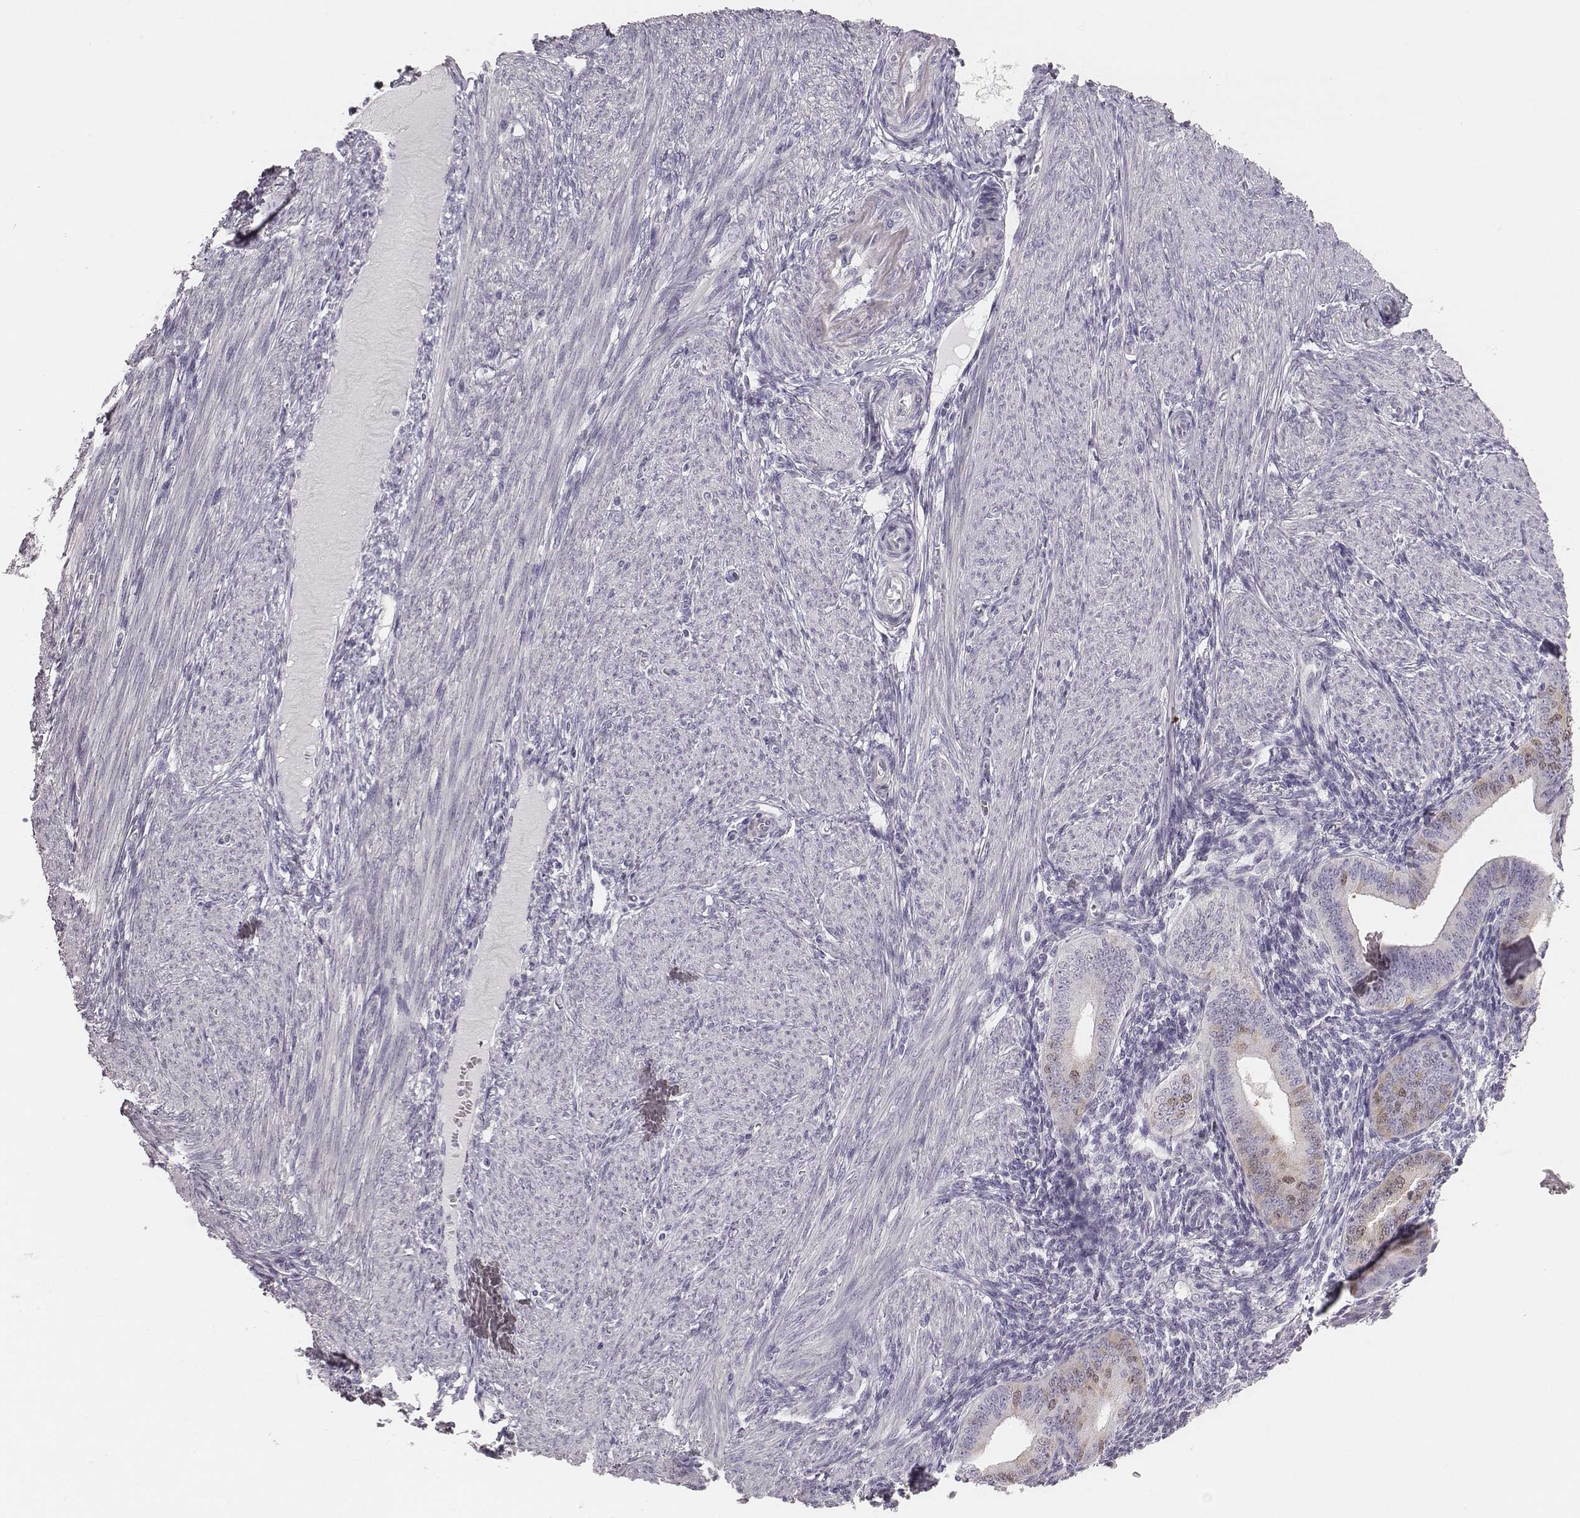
{"staining": {"intensity": "negative", "quantity": "none", "location": "none"}, "tissue": "endometrium", "cell_type": "Cells in endometrial stroma", "image_type": "normal", "snomed": [{"axis": "morphology", "description": "Normal tissue, NOS"}, {"axis": "topography", "description": "Endometrium"}], "caption": "Image shows no protein positivity in cells in endometrial stroma of unremarkable endometrium. The staining was performed using DAB to visualize the protein expression in brown, while the nuclei were stained in blue with hematoxylin (Magnification: 20x).", "gene": "PBK", "patient": {"sex": "female", "age": 39}}